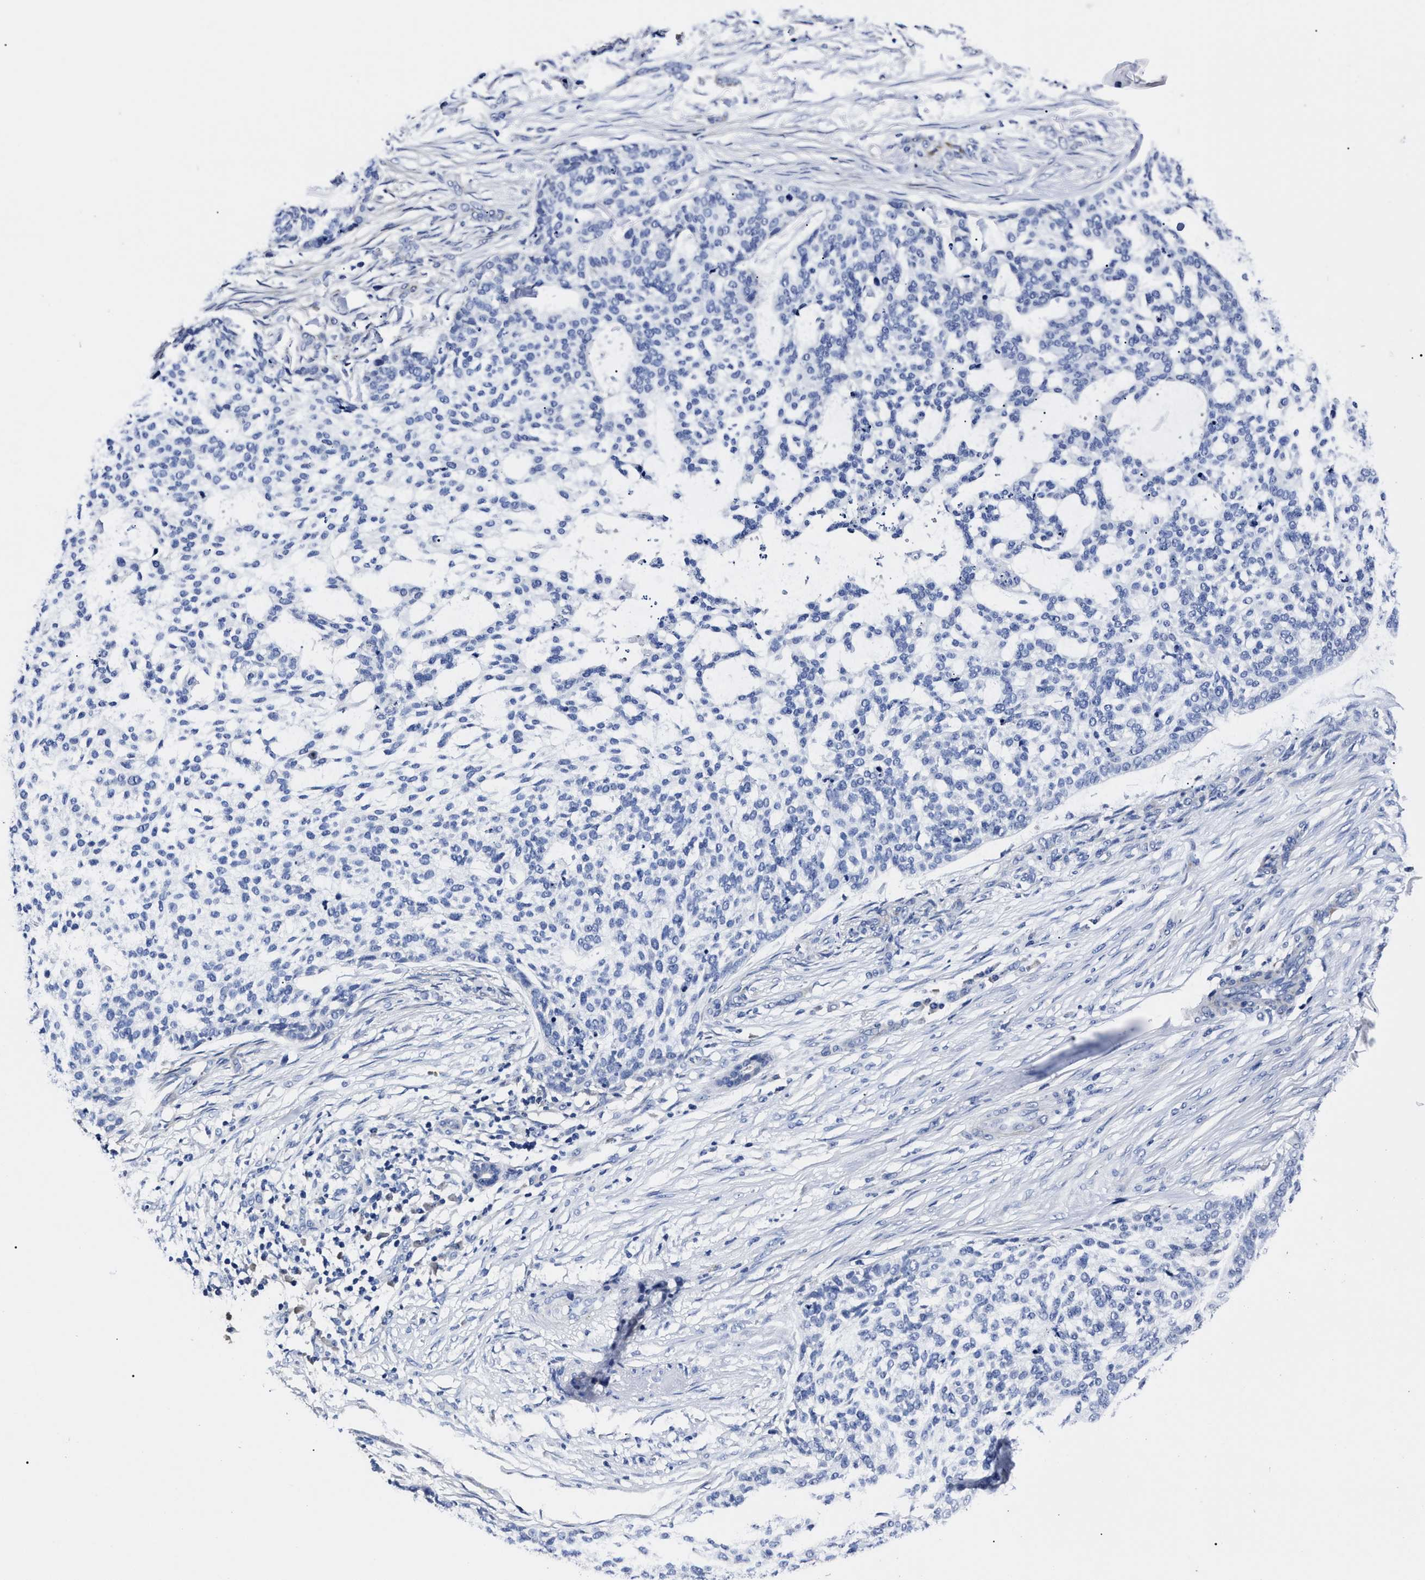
{"staining": {"intensity": "negative", "quantity": "none", "location": "none"}, "tissue": "skin cancer", "cell_type": "Tumor cells", "image_type": "cancer", "snomed": [{"axis": "morphology", "description": "Basal cell carcinoma"}, {"axis": "topography", "description": "Skin"}], "caption": "Tumor cells show no significant staining in basal cell carcinoma (skin).", "gene": "OLFML2A", "patient": {"sex": "female", "age": 64}}